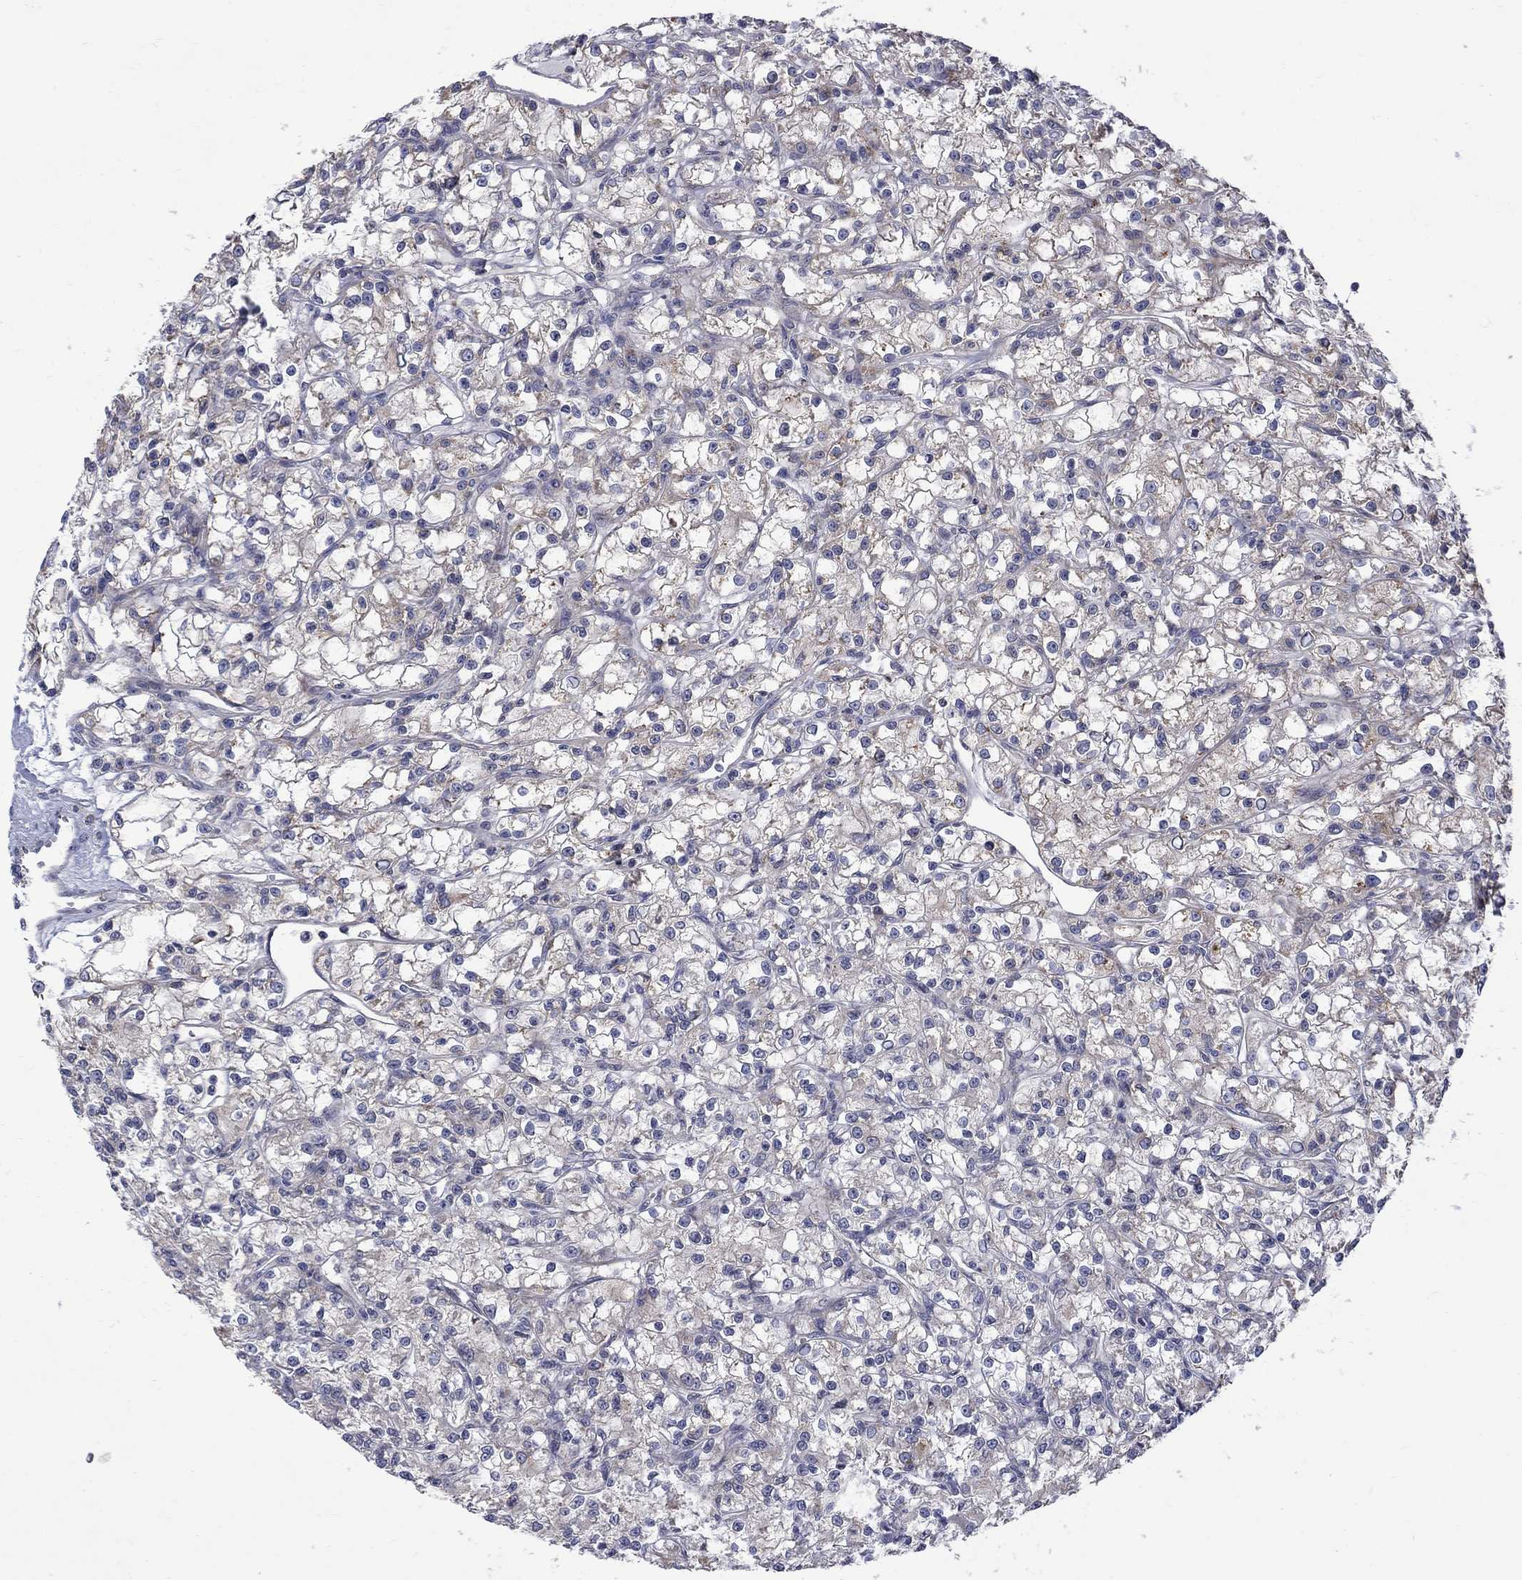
{"staining": {"intensity": "negative", "quantity": "none", "location": "none"}, "tissue": "renal cancer", "cell_type": "Tumor cells", "image_type": "cancer", "snomed": [{"axis": "morphology", "description": "Adenocarcinoma, NOS"}, {"axis": "topography", "description": "Kidney"}], "caption": "Micrograph shows no protein staining in tumor cells of adenocarcinoma (renal) tissue. The staining was performed using DAB (3,3'-diaminobenzidine) to visualize the protein expression in brown, while the nuclei were stained in blue with hematoxylin (Magnification: 20x).", "gene": "SH2B1", "patient": {"sex": "female", "age": 59}}